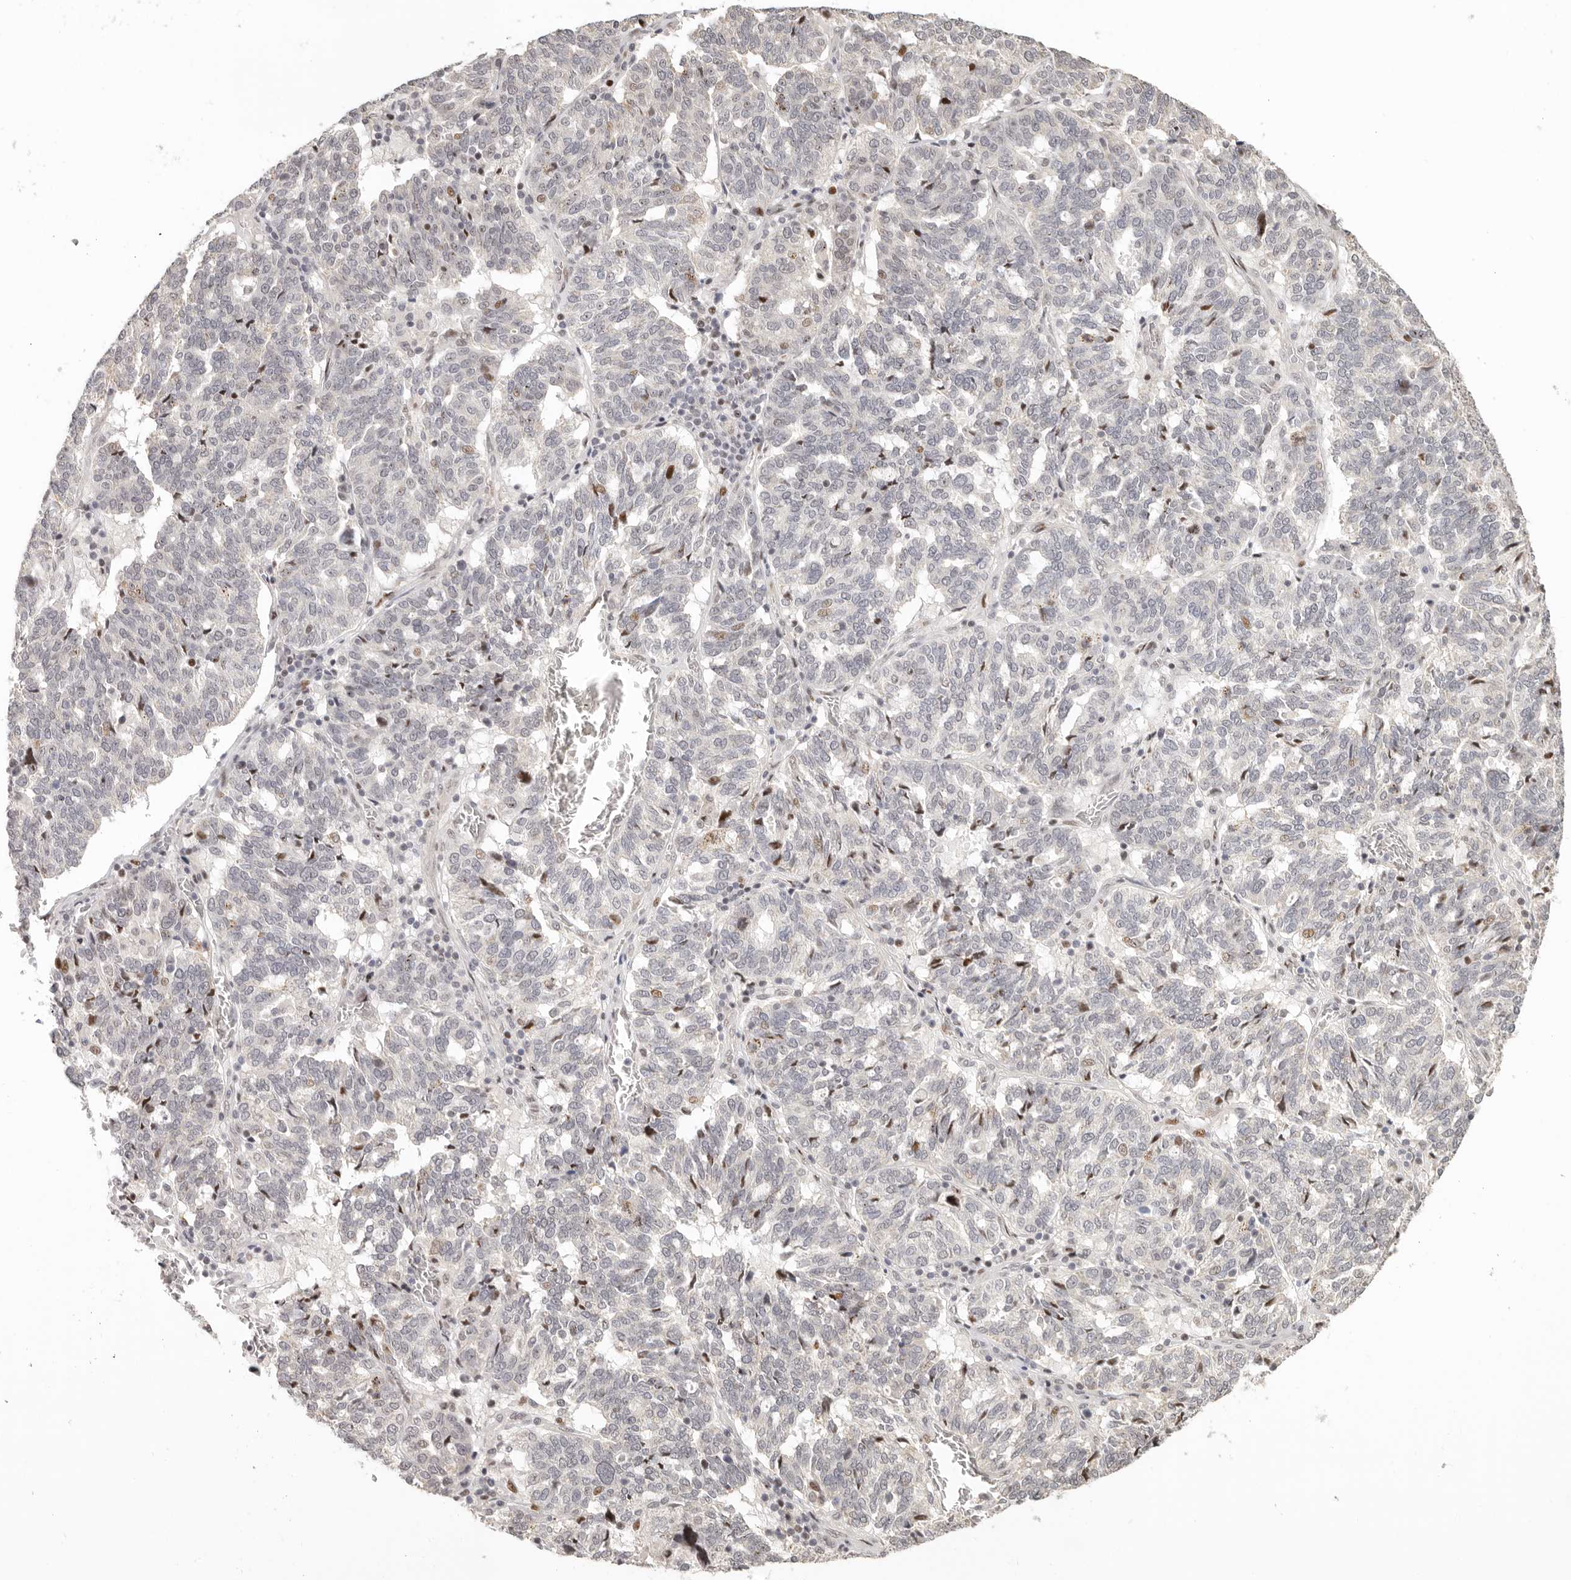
{"staining": {"intensity": "weak", "quantity": "<25%", "location": "nuclear"}, "tissue": "ovarian cancer", "cell_type": "Tumor cells", "image_type": "cancer", "snomed": [{"axis": "morphology", "description": "Cystadenocarcinoma, serous, NOS"}, {"axis": "topography", "description": "Ovary"}], "caption": "IHC photomicrograph of human serous cystadenocarcinoma (ovarian) stained for a protein (brown), which demonstrates no positivity in tumor cells.", "gene": "GPBP1L1", "patient": {"sex": "female", "age": 59}}